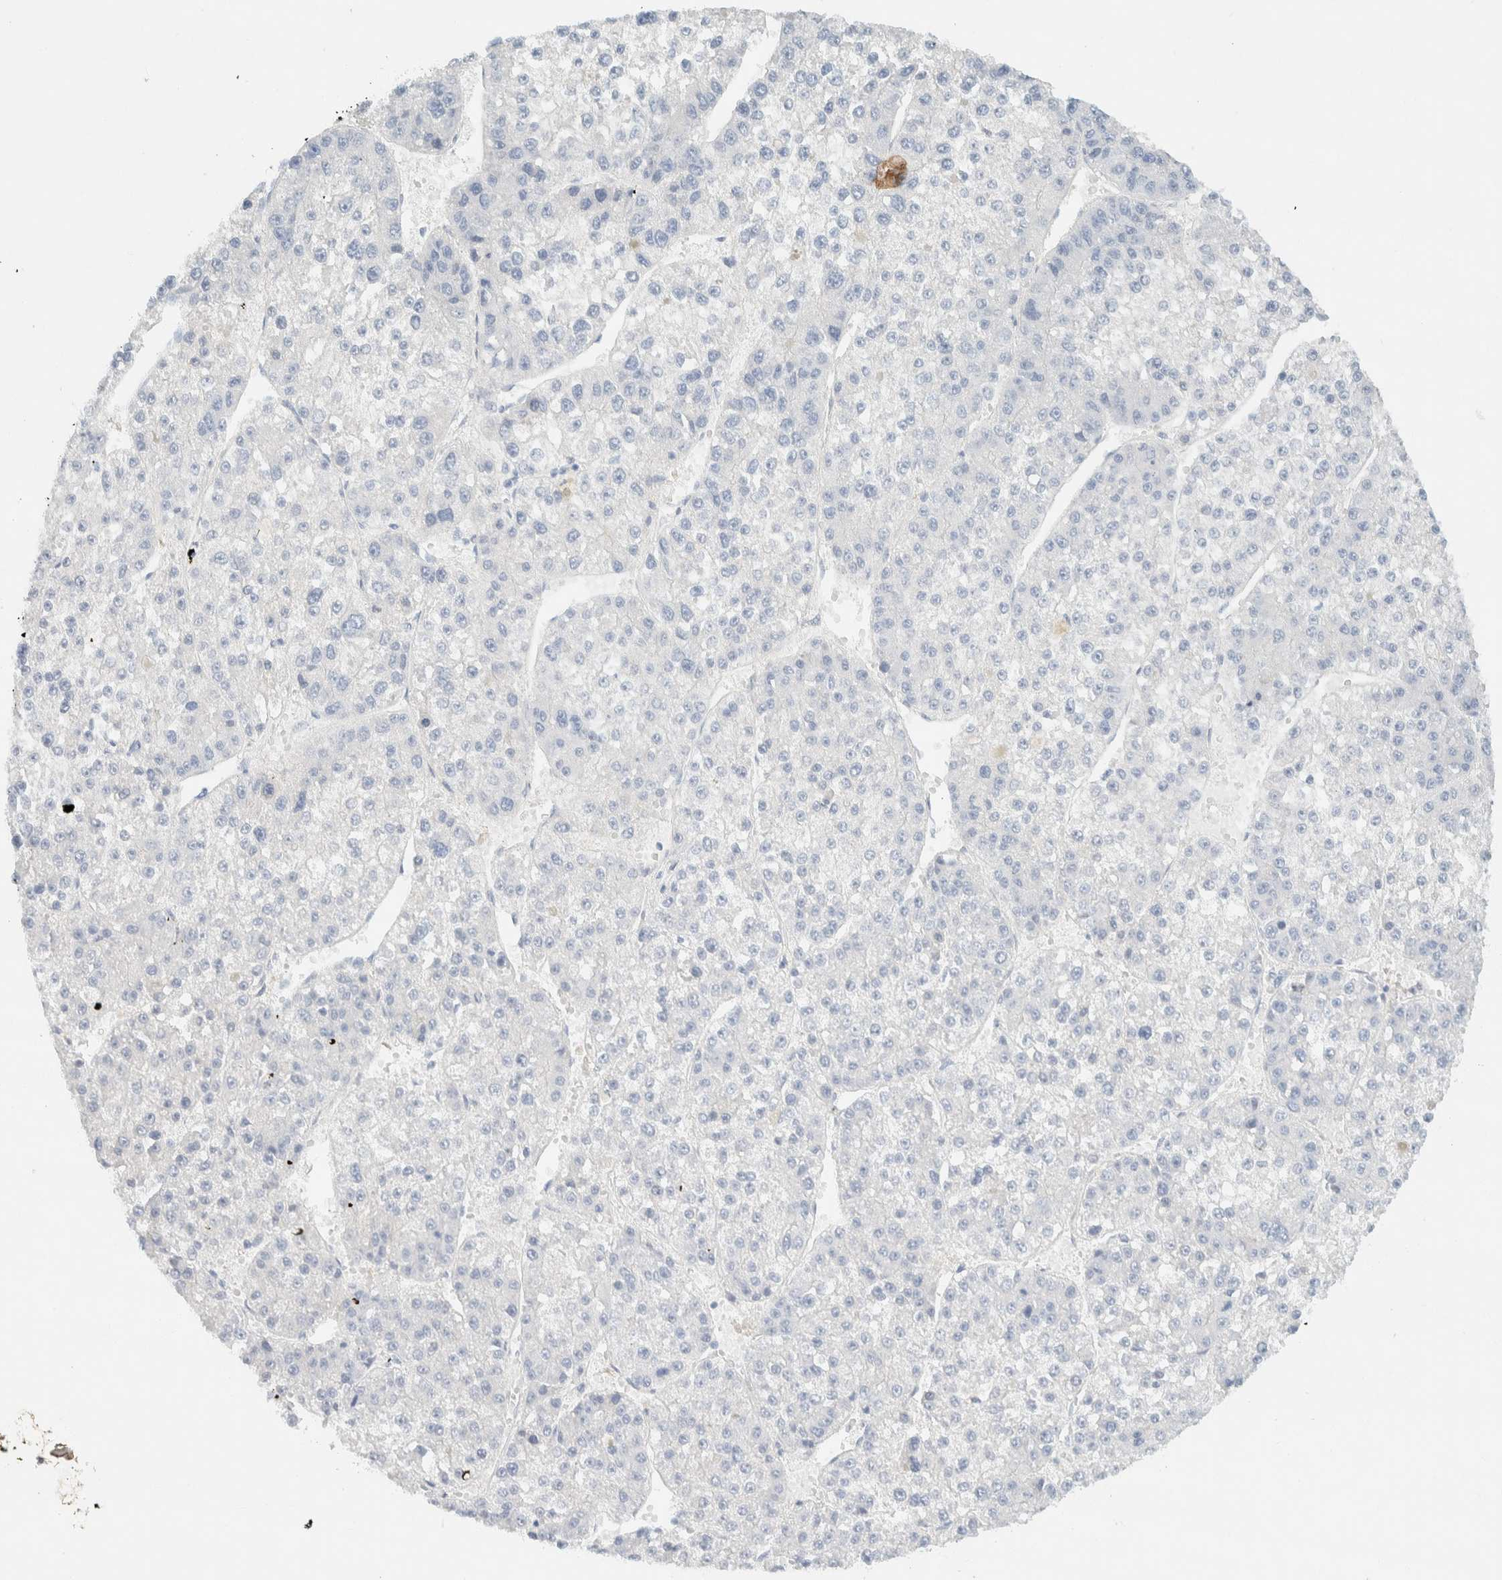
{"staining": {"intensity": "negative", "quantity": "none", "location": "none"}, "tissue": "liver cancer", "cell_type": "Tumor cells", "image_type": "cancer", "snomed": [{"axis": "morphology", "description": "Carcinoma, Hepatocellular, NOS"}, {"axis": "topography", "description": "Liver"}], "caption": "Tumor cells are negative for protein expression in human liver cancer (hepatocellular carcinoma).", "gene": "ALOX12B", "patient": {"sex": "female", "age": 73}}